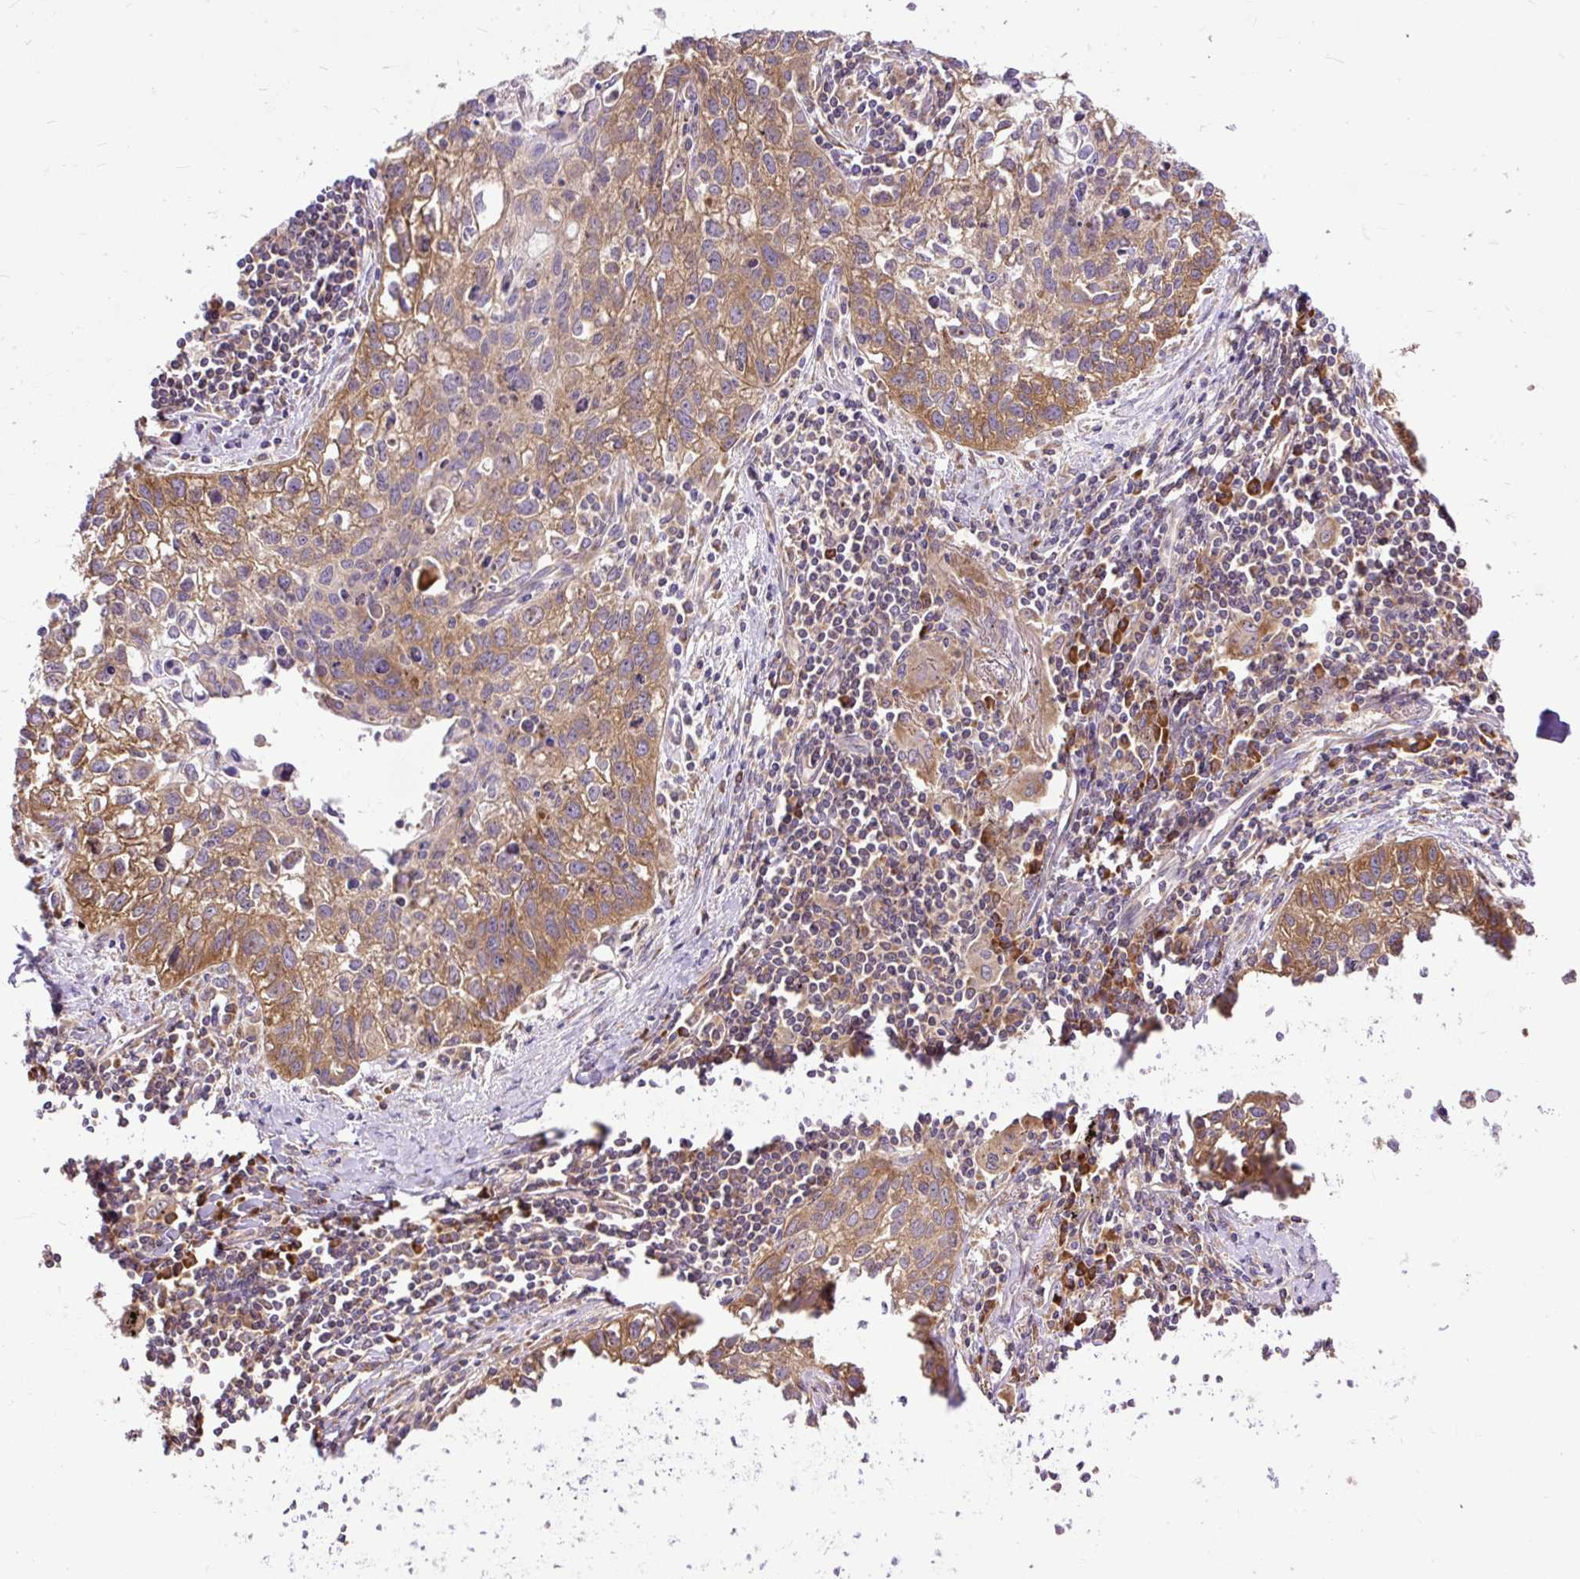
{"staining": {"intensity": "moderate", "quantity": ">75%", "location": "cytoplasmic/membranous"}, "tissue": "lung cancer", "cell_type": "Tumor cells", "image_type": "cancer", "snomed": [{"axis": "morphology", "description": "Squamous cell carcinoma, NOS"}, {"axis": "topography", "description": "Lung"}], "caption": "The image exhibits immunohistochemical staining of squamous cell carcinoma (lung). There is moderate cytoplasmic/membranous positivity is appreciated in about >75% of tumor cells.", "gene": "RPS5", "patient": {"sex": "male", "age": 74}}